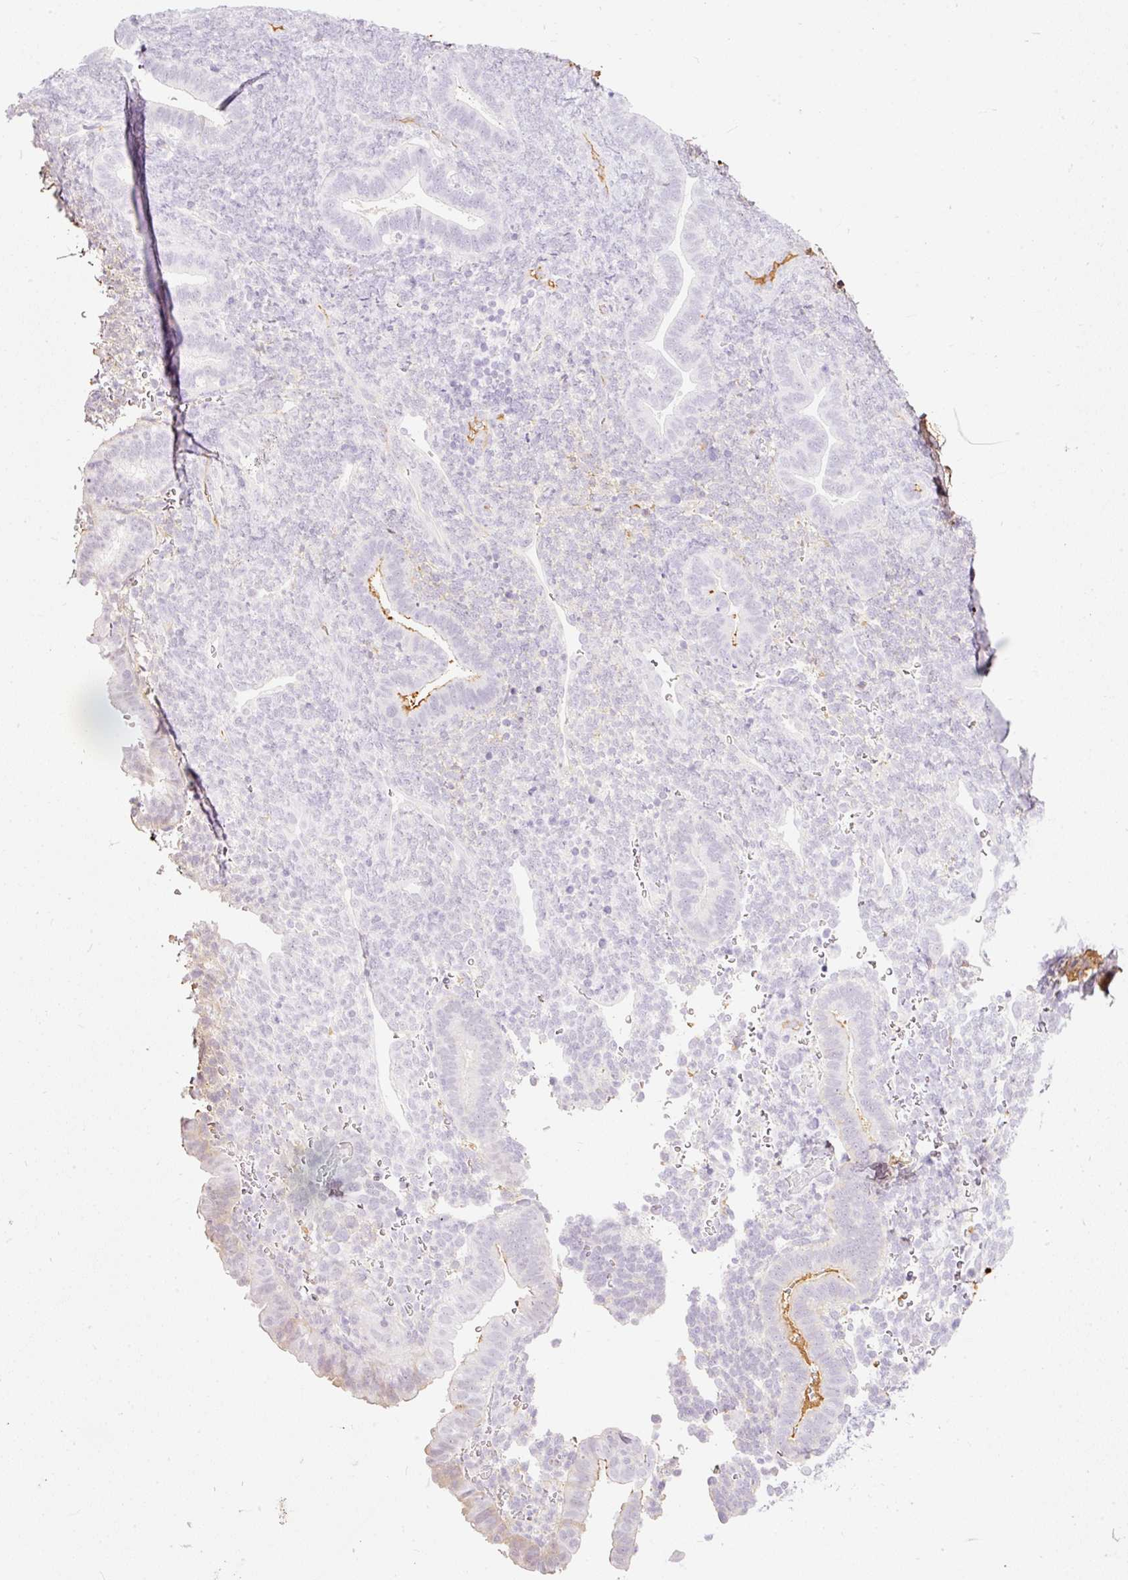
{"staining": {"intensity": "negative", "quantity": "none", "location": "none"}, "tissue": "endometrium", "cell_type": "Cells in endometrial stroma", "image_type": "normal", "snomed": [{"axis": "morphology", "description": "Normal tissue, NOS"}, {"axis": "topography", "description": "Endometrium"}], "caption": "Immunohistochemistry image of unremarkable endometrium: human endometrium stained with DAB demonstrates no significant protein staining in cells in endometrial stroma.", "gene": "PRPF38B", "patient": {"sex": "female", "age": 34}}